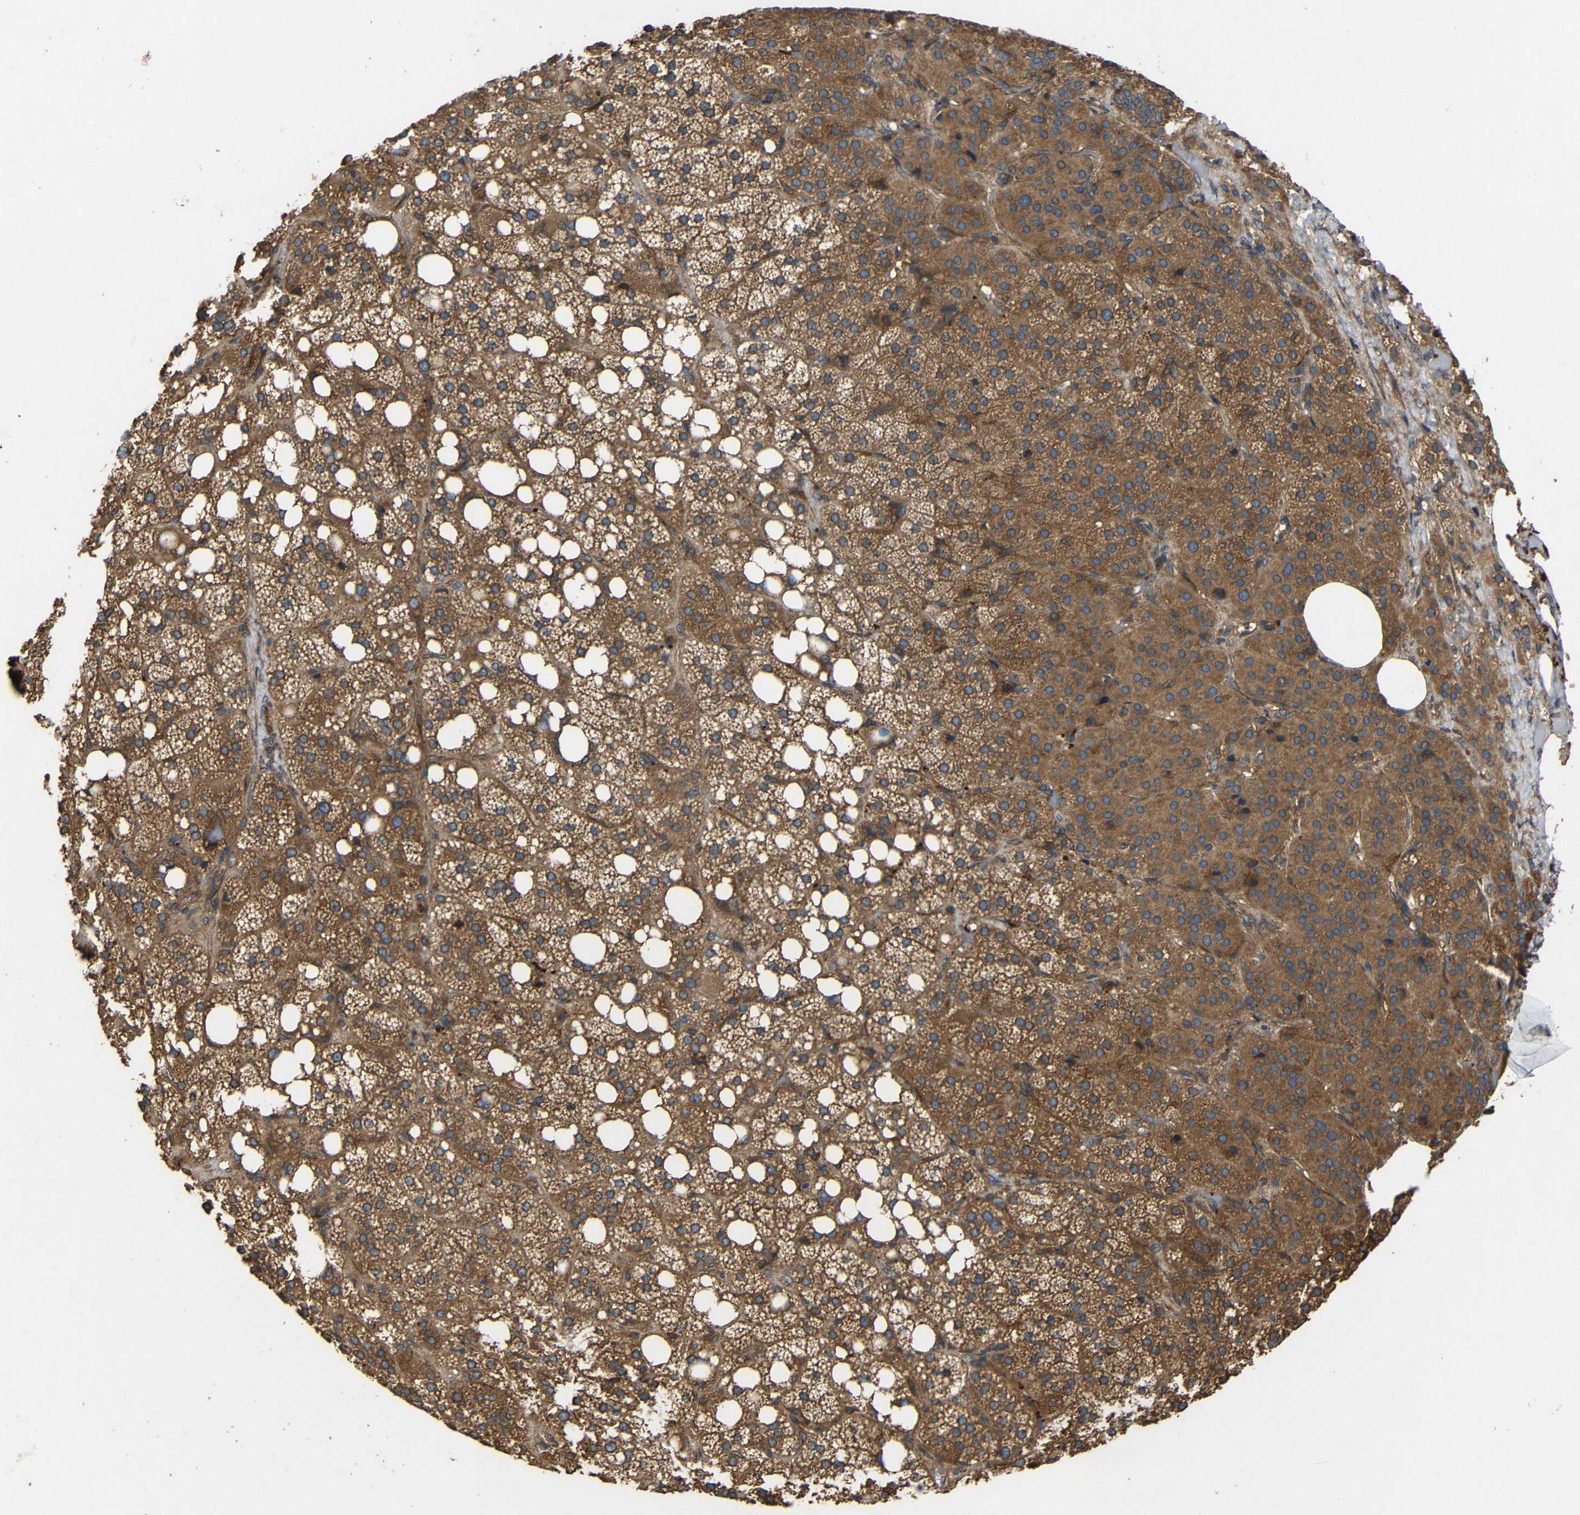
{"staining": {"intensity": "moderate", "quantity": ">75%", "location": "cytoplasmic/membranous"}, "tissue": "adrenal gland", "cell_type": "Glandular cells", "image_type": "normal", "snomed": [{"axis": "morphology", "description": "Normal tissue, NOS"}, {"axis": "topography", "description": "Adrenal gland"}], "caption": "Adrenal gland was stained to show a protein in brown. There is medium levels of moderate cytoplasmic/membranous expression in about >75% of glandular cells. The staining is performed using DAB (3,3'-diaminobenzidine) brown chromogen to label protein expression. The nuclei are counter-stained blue using hematoxylin.", "gene": "EIF2S1", "patient": {"sex": "female", "age": 59}}